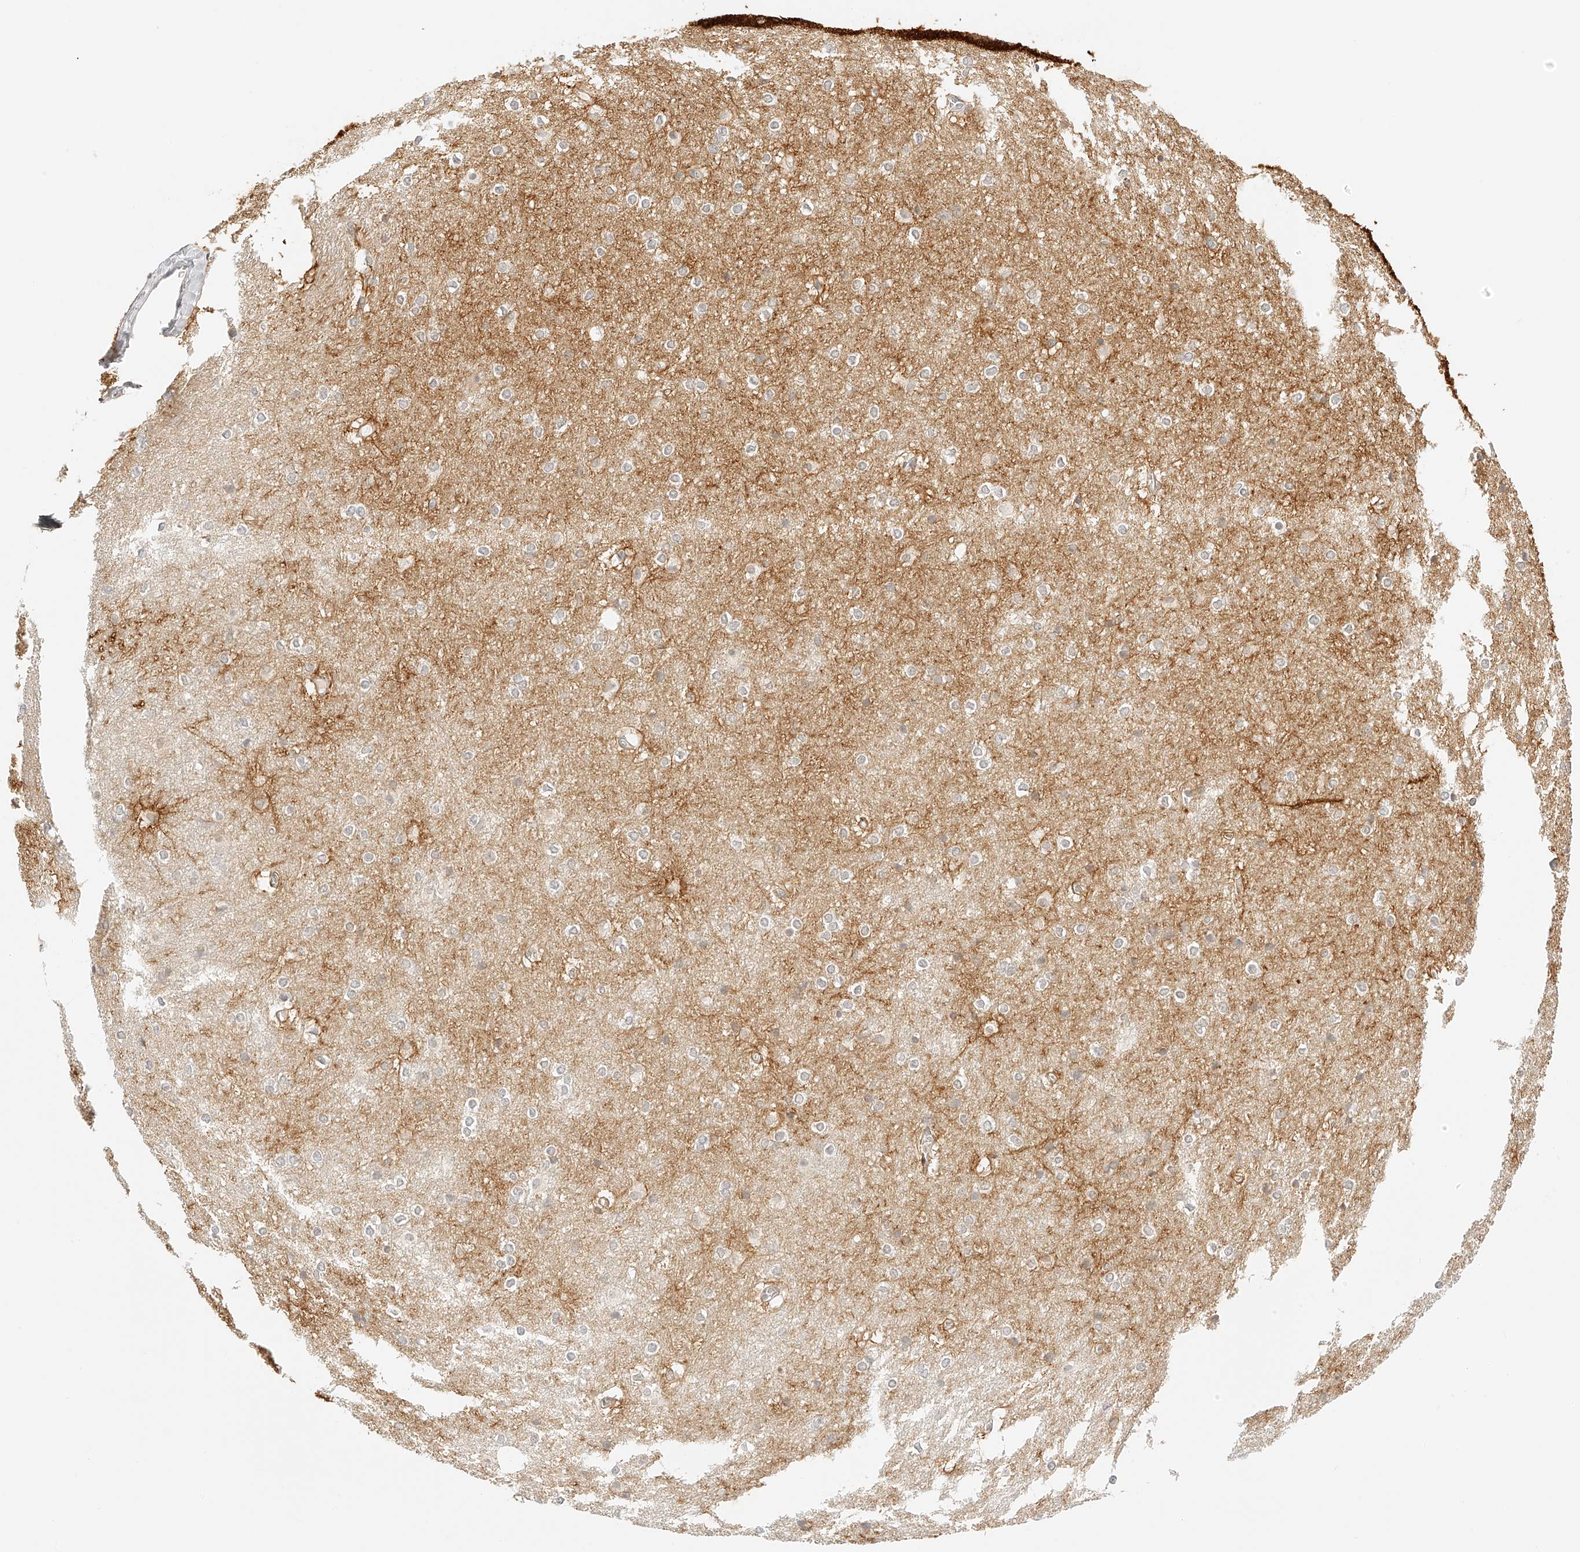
{"staining": {"intensity": "negative", "quantity": "none", "location": "none"}, "tissue": "caudate", "cell_type": "Glial cells", "image_type": "normal", "snomed": [{"axis": "morphology", "description": "Normal tissue, NOS"}, {"axis": "topography", "description": "Lateral ventricle wall"}], "caption": "DAB (3,3'-diaminobenzidine) immunohistochemical staining of unremarkable caudate reveals no significant staining in glial cells.", "gene": "ZFP69", "patient": {"sex": "female", "age": 19}}